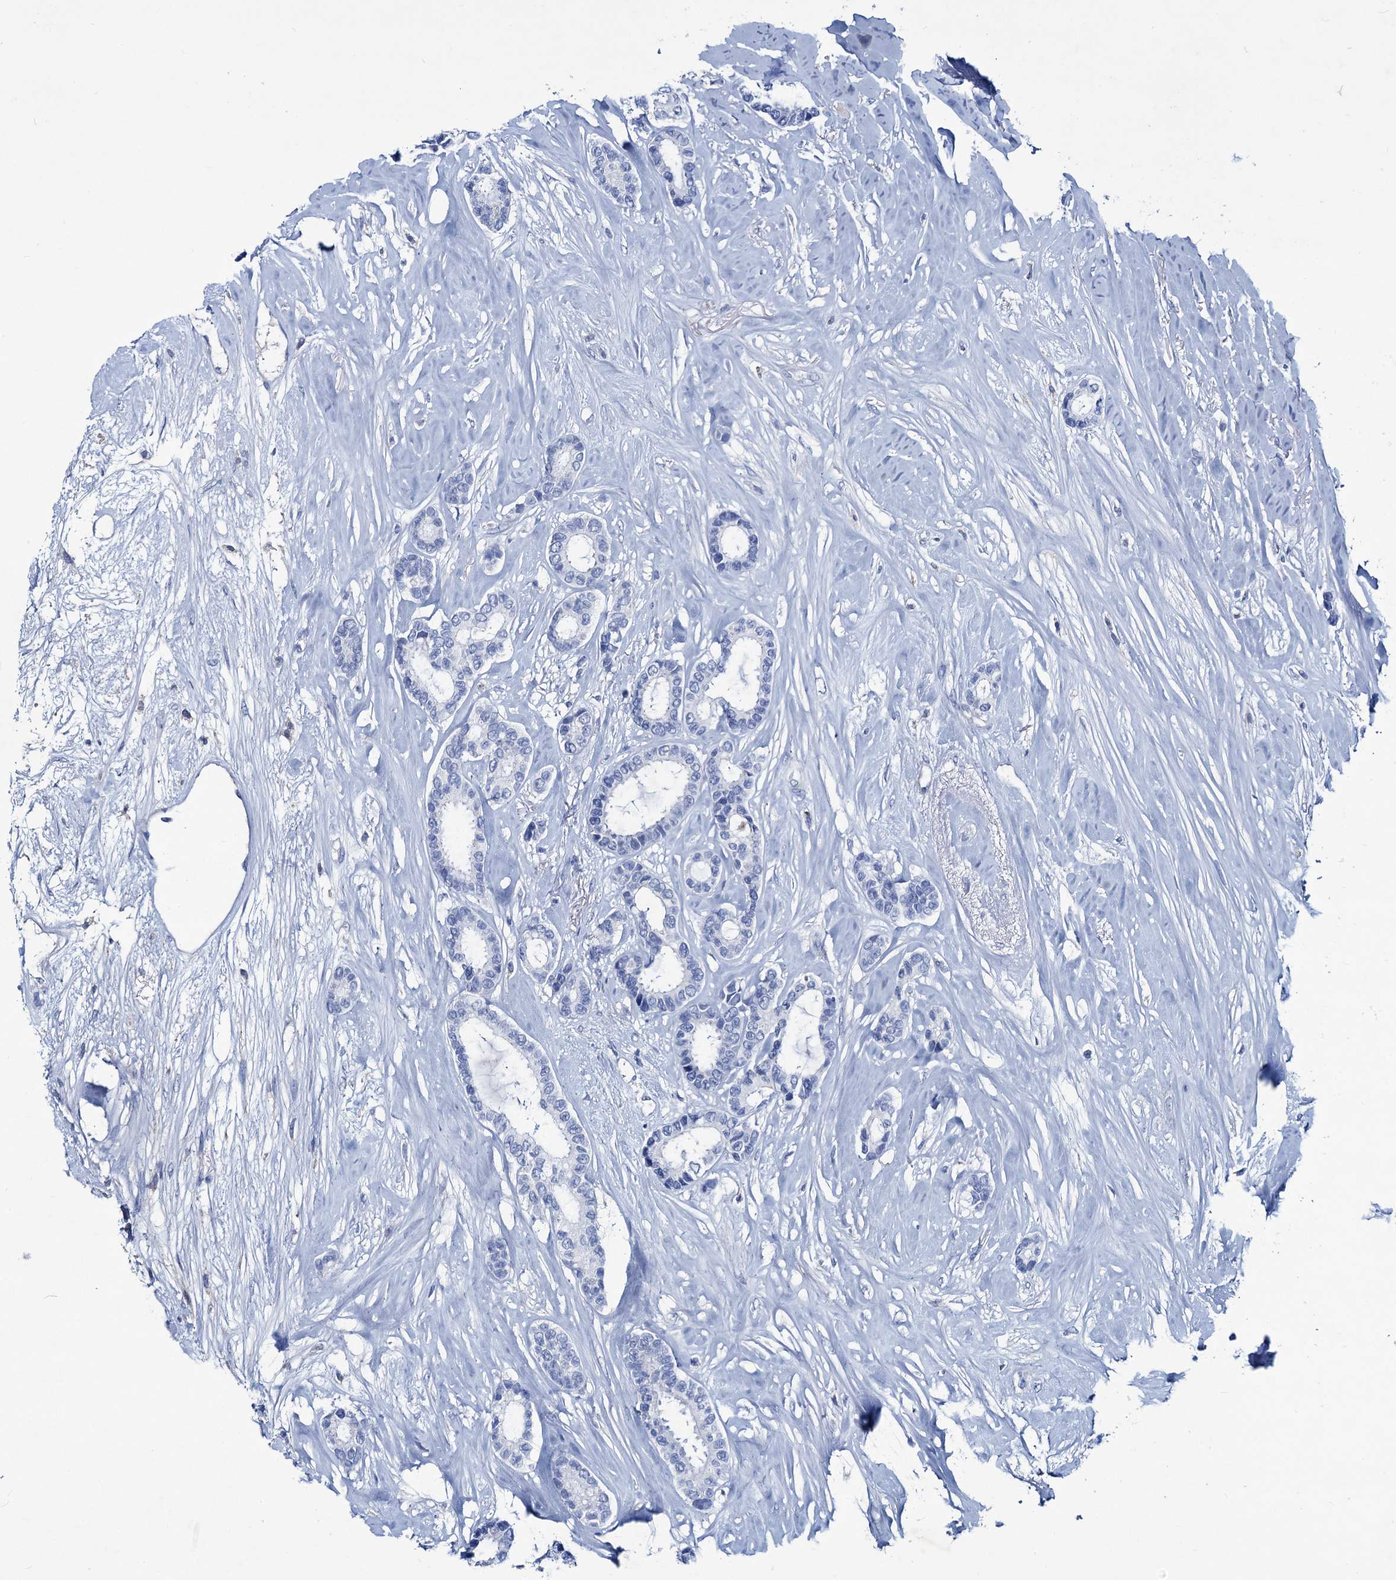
{"staining": {"intensity": "negative", "quantity": "none", "location": "none"}, "tissue": "breast cancer", "cell_type": "Tumor cells", "image_type": "cancer", "snomed": [{"axis": "morphology", "description": "Duct carcinoma"}, {"axis": "topography", "description": "Breast"}], "caption": "This is an immunohistochemistry image of breast cancer (intraductal carcinoma). There is no positivity in tumor cells.", "gene": "RTKN2", "patient": {"sex": "female", "age": 87}}